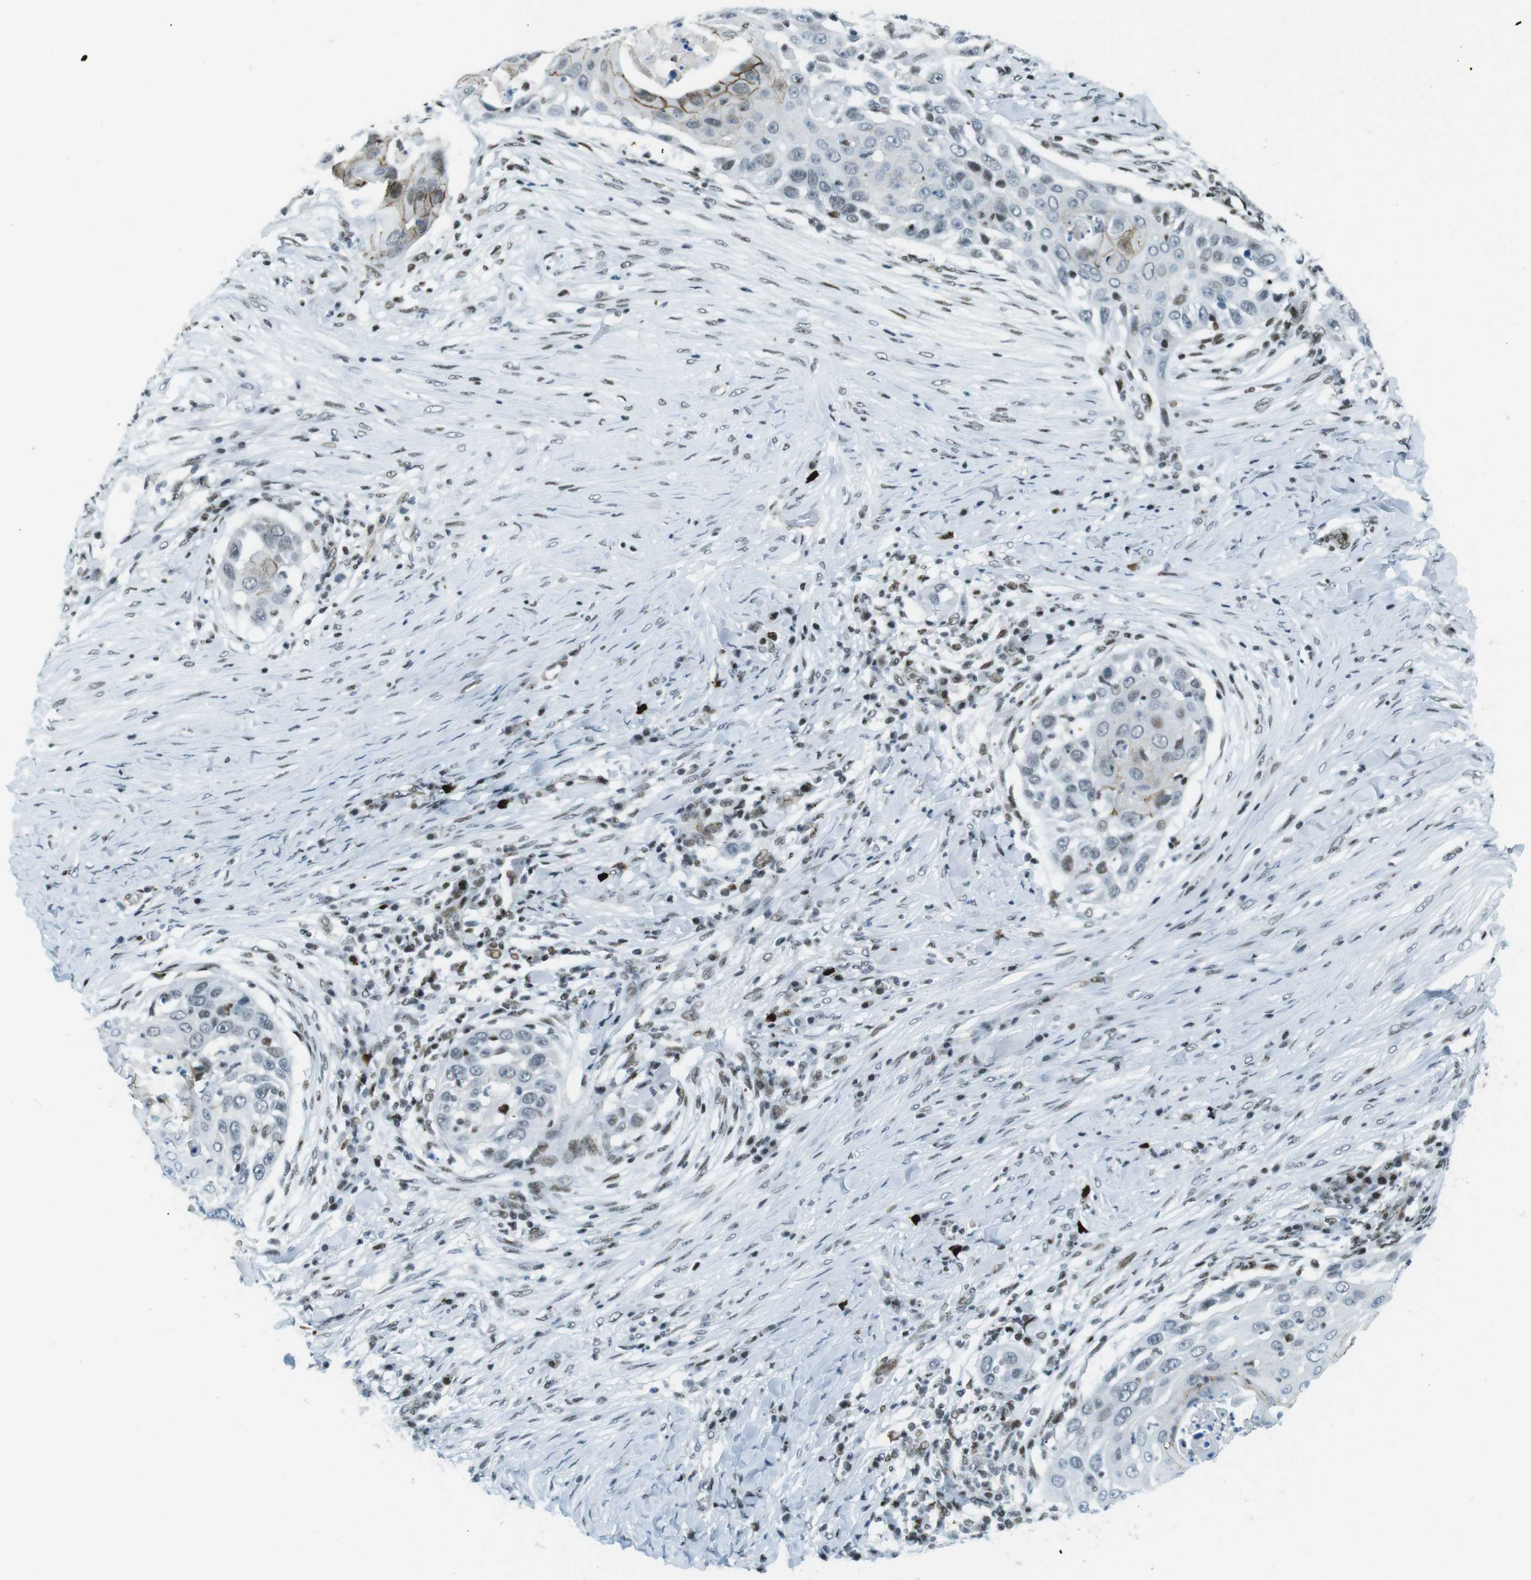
{"staining": {"intensity": "moderate", "quantity": "<25%", "location": "nuclear"}, "tissue": "skin cancer", "cell_type": "Tumor cells", "image_type": "cancer", "snomed": [{"axis": "morphology", "description": "Squamous cell carcinoma, NOS"}, {"axis": "topography", "description": "Skin"}], "caption": "An immunohistochemistry (IHC) image of tumor tissue is shown. Protein staining in brown shows moderate nuclear positivity in skin squamous cell carcinoma within tumor cells.", "gene": "ARID1A", "patient": {"sex": "female", "age": 44}}